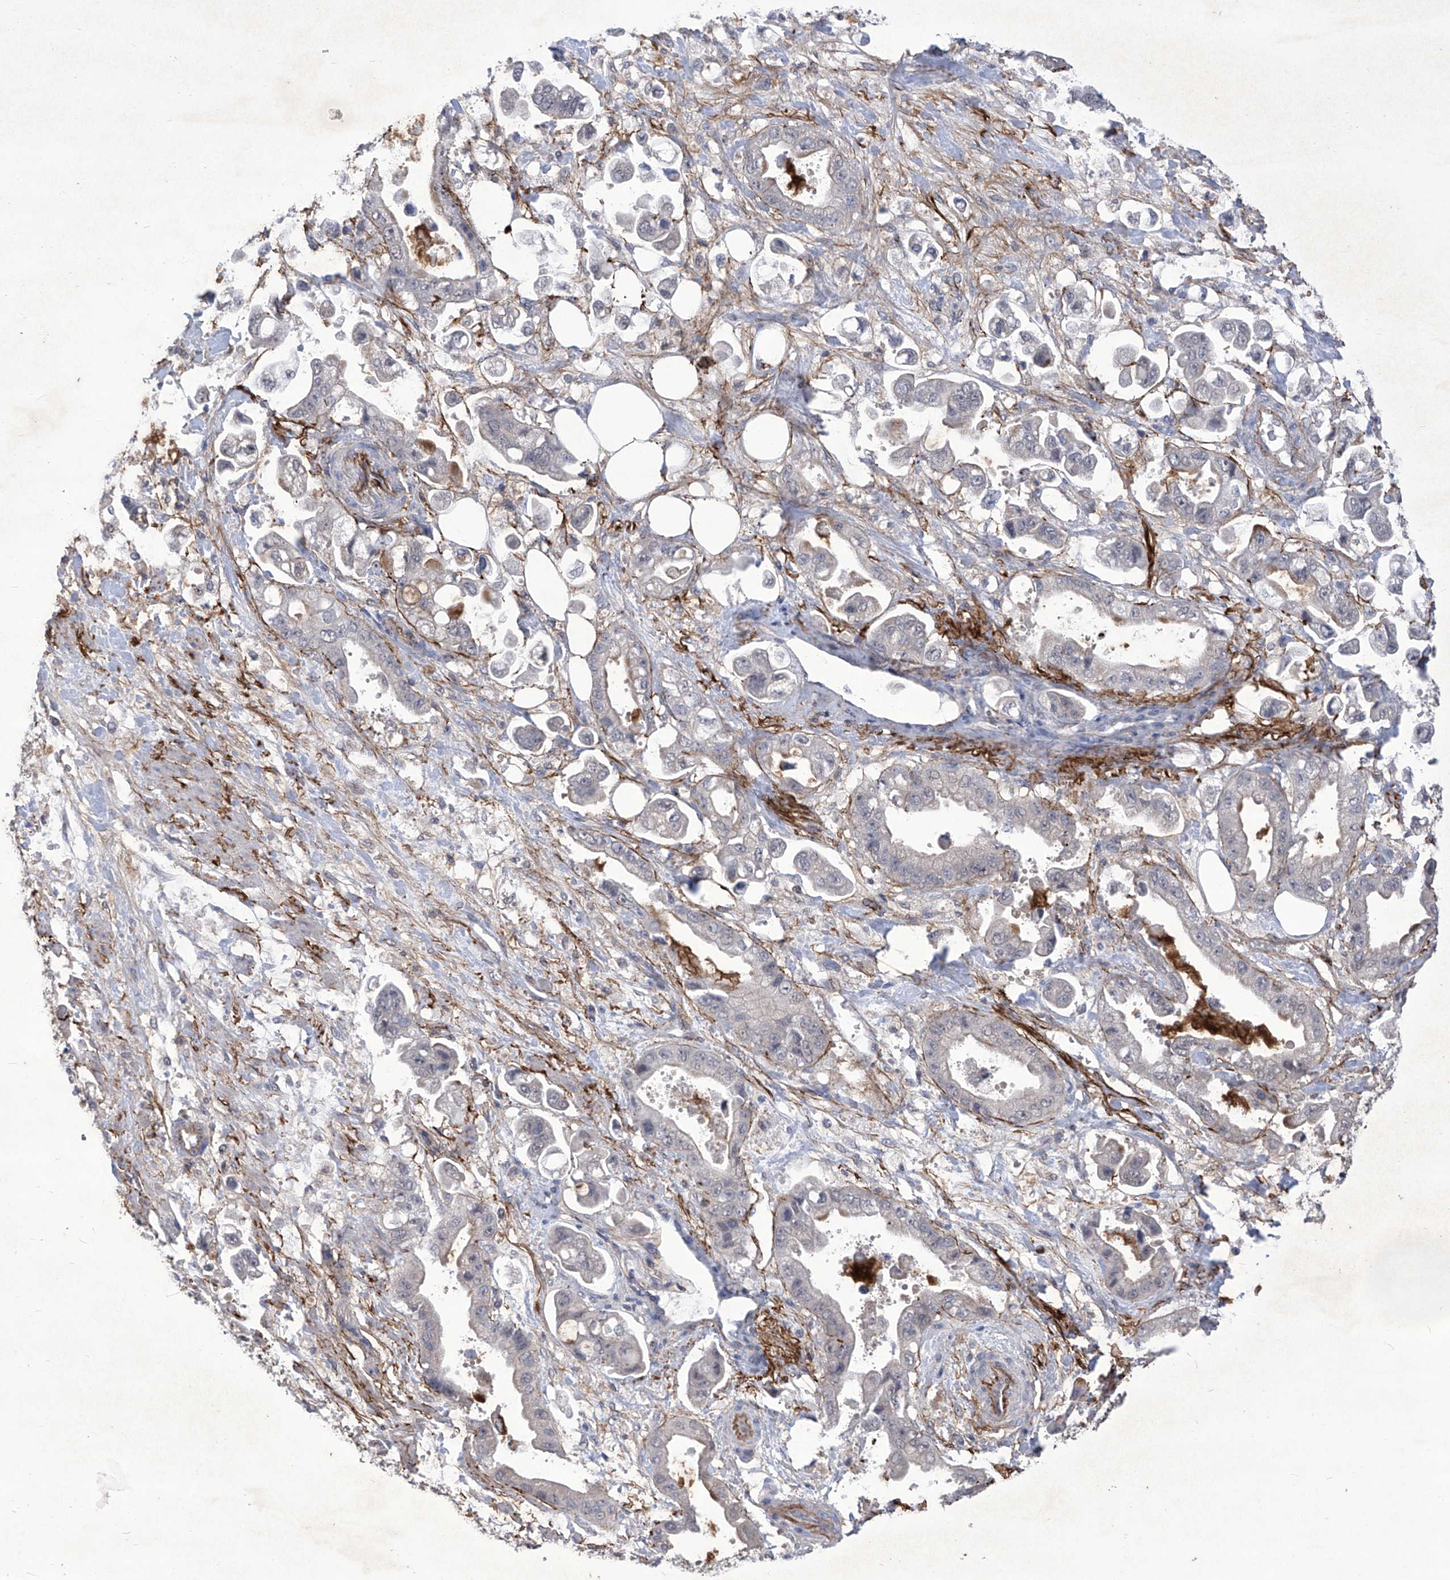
{"staining": {"intensity": "negative", "quantity": "none", "location": "none"}, "tissue": "stomach cancer", "cell_type": "Tumor cells", "image_type": "cancer", "snomed": [{"axis": "morphology", "description": "Adenocarcinoma, NOS"}, {"axis": "topography", "description": "Stomach"}], "caption": "IHC histopathology image of neoplastic tissue: human stomach cancer stained with DAB (3,3'-diaminobenzidine) shows no significant protein expression in tumor cells.", "gene": "TXNIP", "patient": {"sex": "male", "age": 62}}